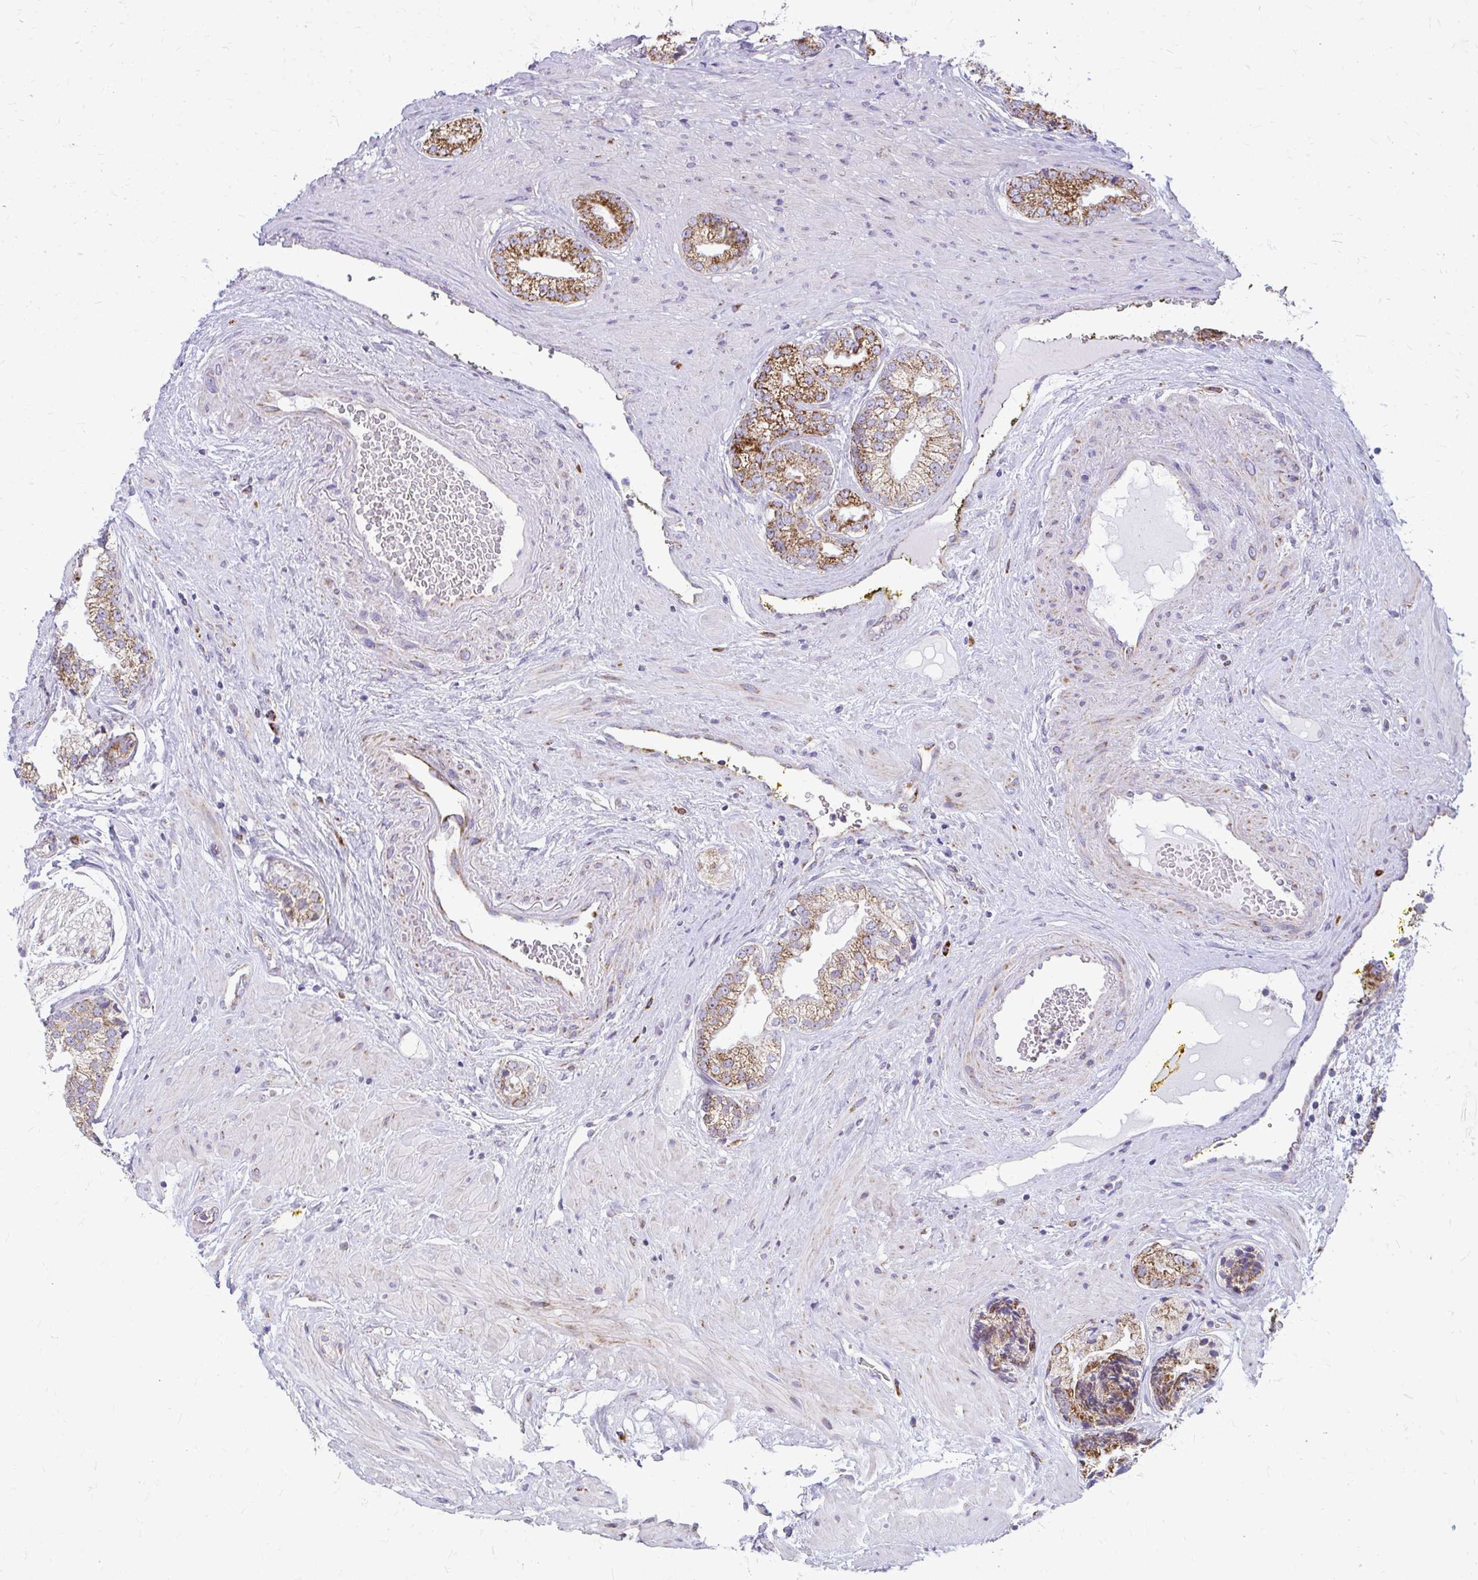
{"staining": {"intensity": "strong", "quantity": ">75%", "location": "cytoplasmic/membranous"}, "tissue": "prostate cancer", "cell_type": "Tumor cells", "image_type": "cancer", "snomed": [{"axis": "morphology", "description": "Adenocarcinoma, Low grade"}, {"axis": "topography", "description": "Prostate"}], "caption": "IHC photomicrograph of neoplastic tissue: prostate cancer stained using immunohistochemistry demonstrates high levels of strong protein expression localized specifically in the cytoplasmic/membranous of tumor cells, appearing as a cytoplasmic/membranous brown color.", "gene": "IFIT1", "patient": {"sex": "male", "age": 61}}